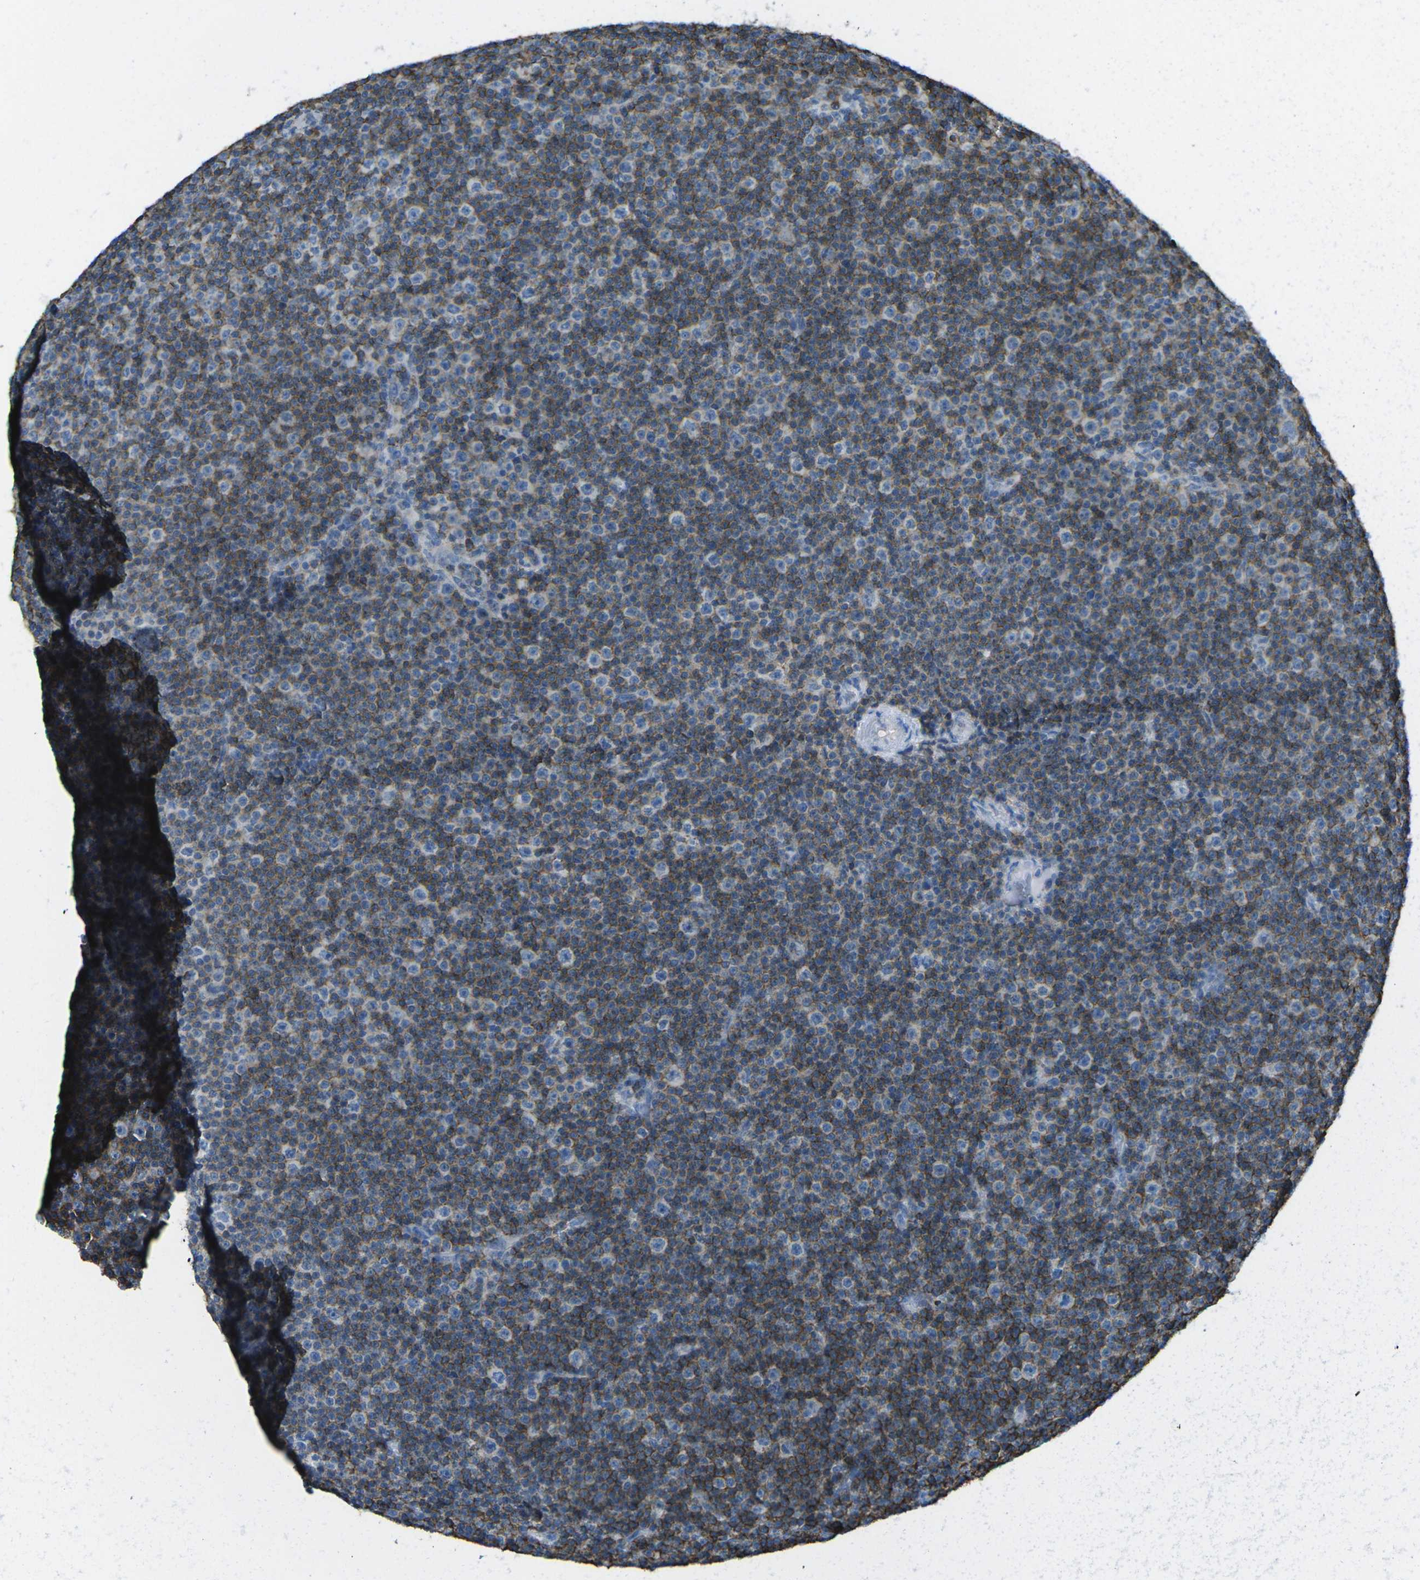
{"staining": {"intensity": "strong", "quantity": "<25%", "location": "cytoplasmic/membranous"}, "tissue": "lymphoma", "cell_type": "Tumor cells", "image_type": "cancer", "snomed": [{"axis": "morphology", "description": "Malignant lymphoma, non-Hodgkin's type, Low grade"}, {"axis": "topography", "description": "Lymph node"}], "caption": "IHC micrograph of malignant lymphoma, non-Hodgkin's type (low-grade) stained for a protein (brown), which displays medium levels of strong cytoplasmic/membranous expression in about <25% of tumor cells.", "gene": "CD19", "patient": {"sex": "female", "age": 67}}